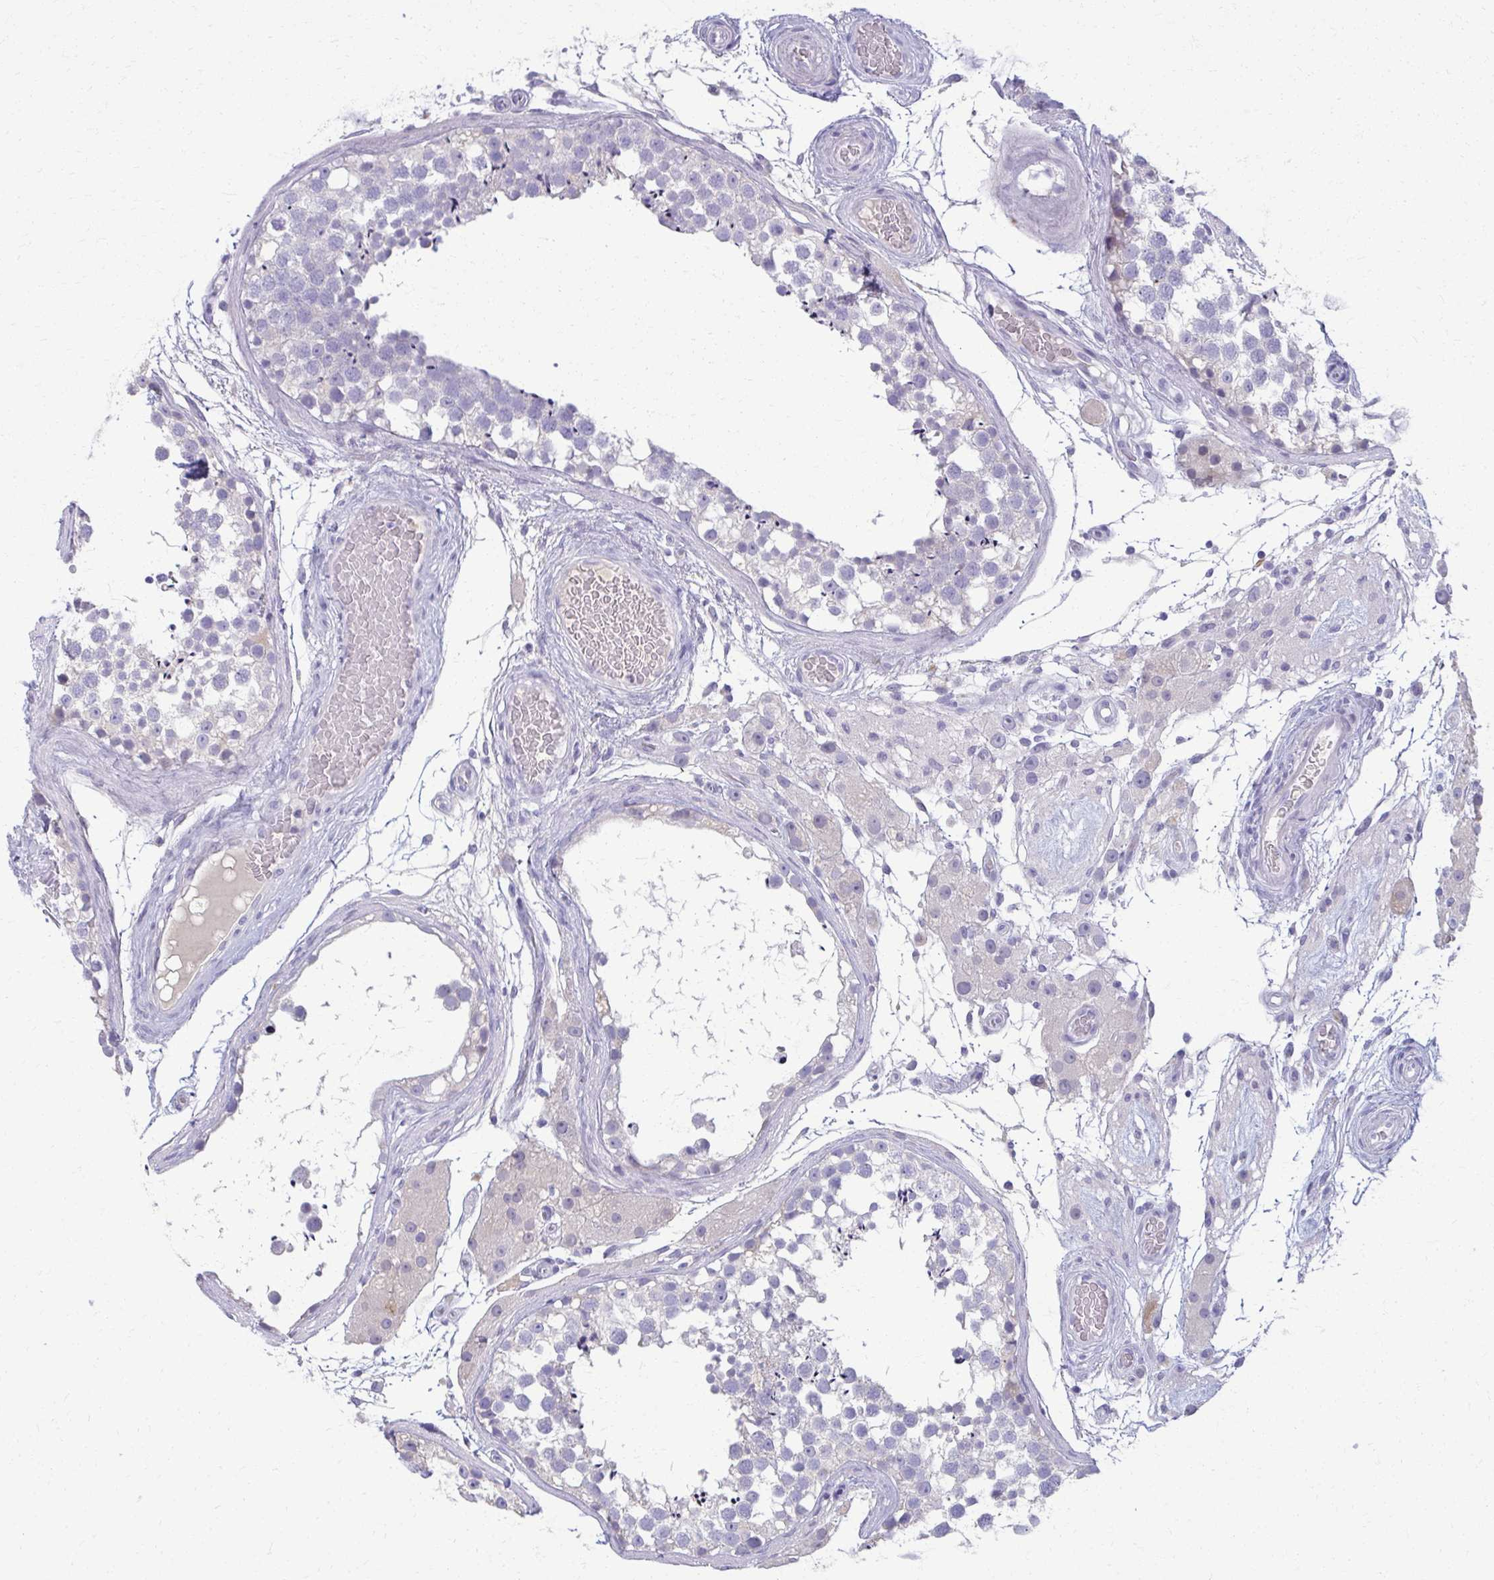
{"staining": {"intensity": "negative", "quantity": "none", "location": "none"}, "tissue": "testis", "cell_type": "Cells in seminiferous ducts", "image_type": "normal", "snomed": [{"axis": "morphology", "description": "Normal tissue, NOS"}, {"axis": "morphology", "description": "Seminoma, NOS"}, {"axis": "topography", "description": "Testis"}], "caption": "IHC histopathology image of benign testis stained for a protein (brown), which exhibits no expression in cells in seminiferous ducts. (DAB IHC, high magnification).", "gene": "ENSG00000275249", "patient": {"sex": "male", "age": 65}}